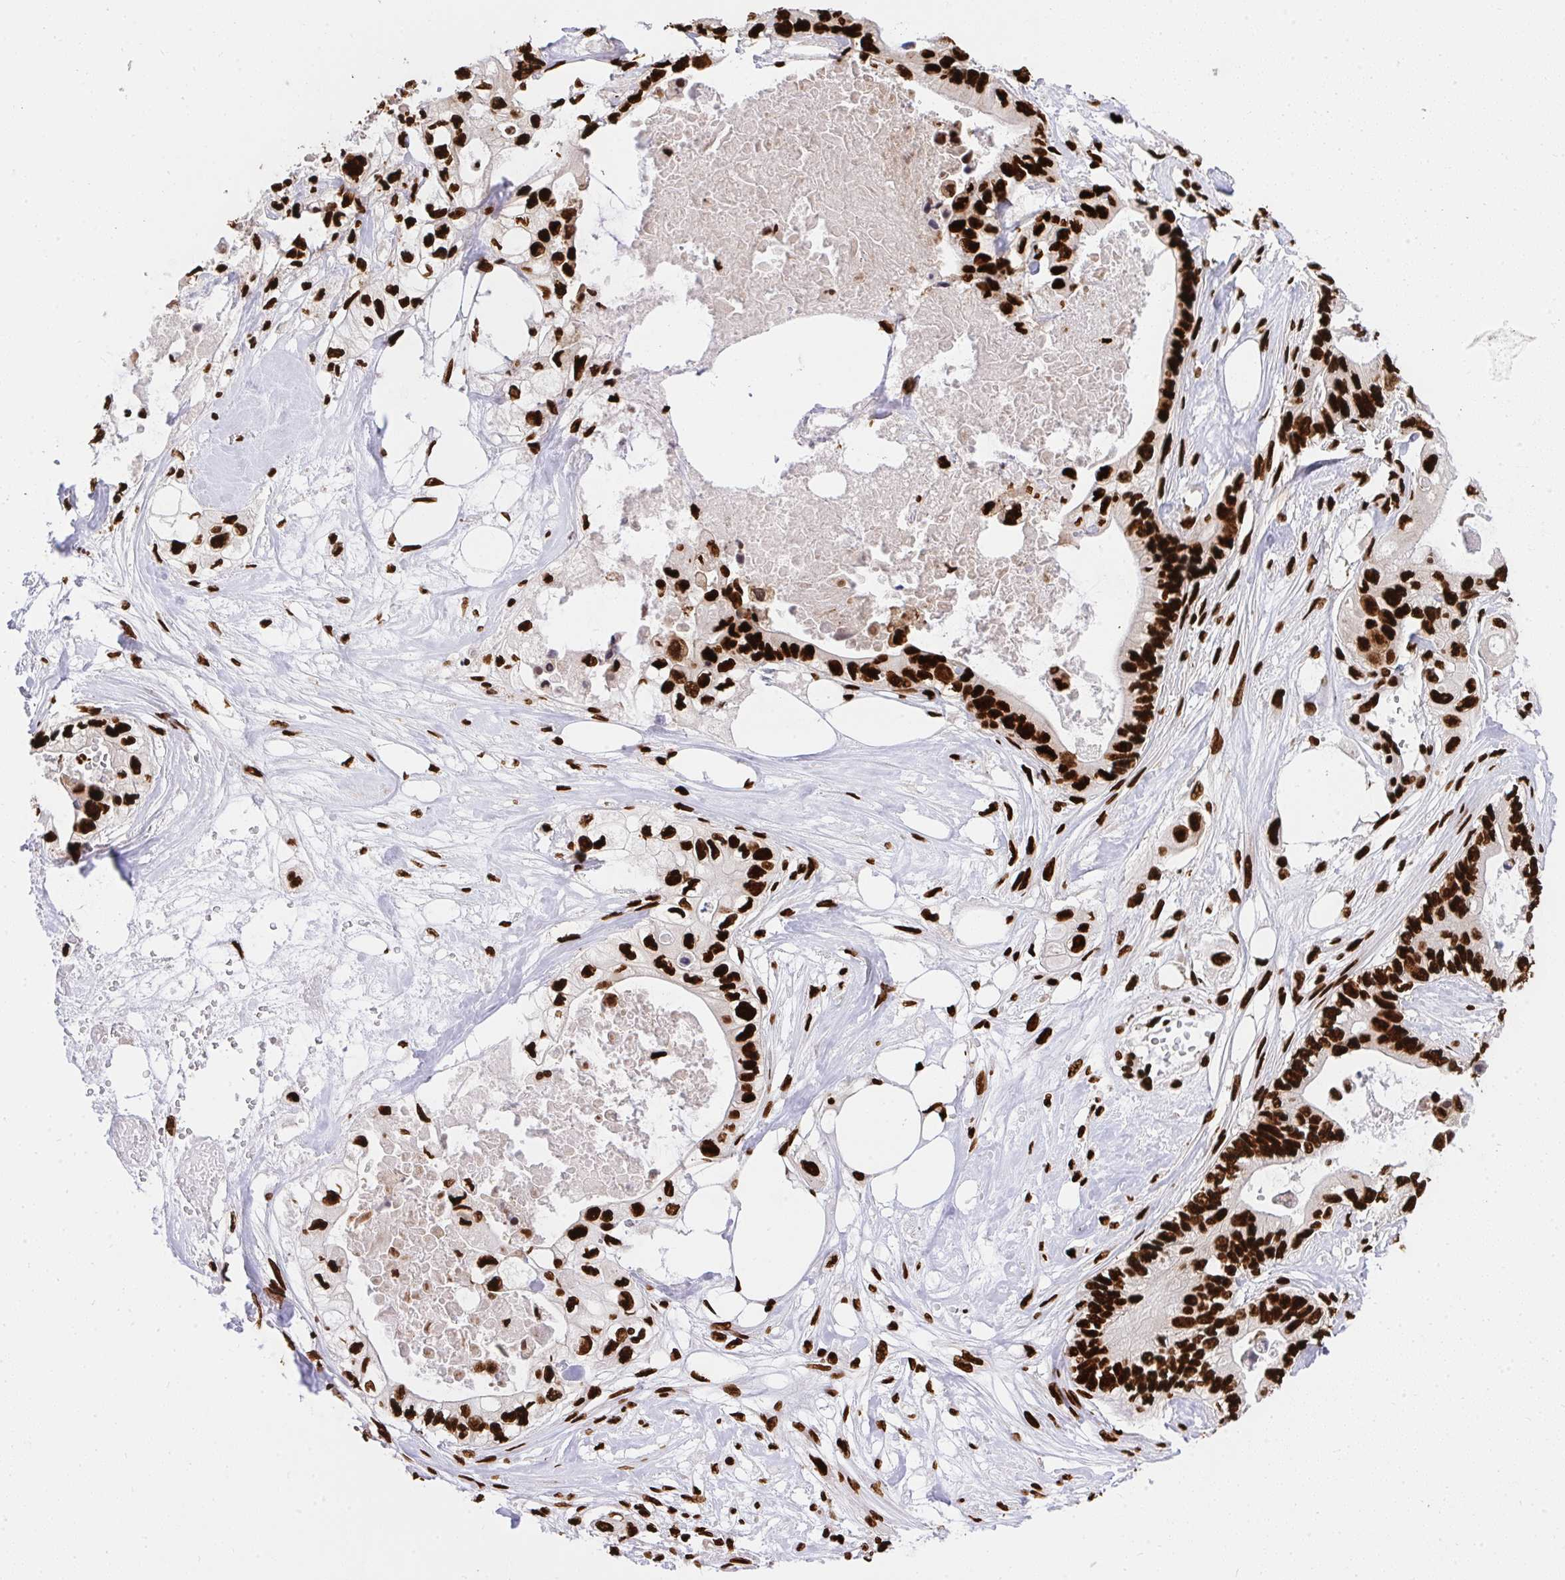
{"staining": {"intensity": "strong", "quantity": ">75%", "location": "nuclear"}, "tissue": "pancreatic cancer", "cell_type": "Tumor cells", "image_type": "cancer", "snomed": [{"axis": "morphology", "description": "Adenocarcinoma, NOS"}, {"axis": "topography", "description": "Pancreas"}], "caption": "Immunohistochemical staining of adenocarcinoma (pancreatic) demonstrates high levels of strong nuclear positivity in about >75% of tumor cells.", "gene": "HNRNPL", "patient": {"sex": "female", "age": 63}}